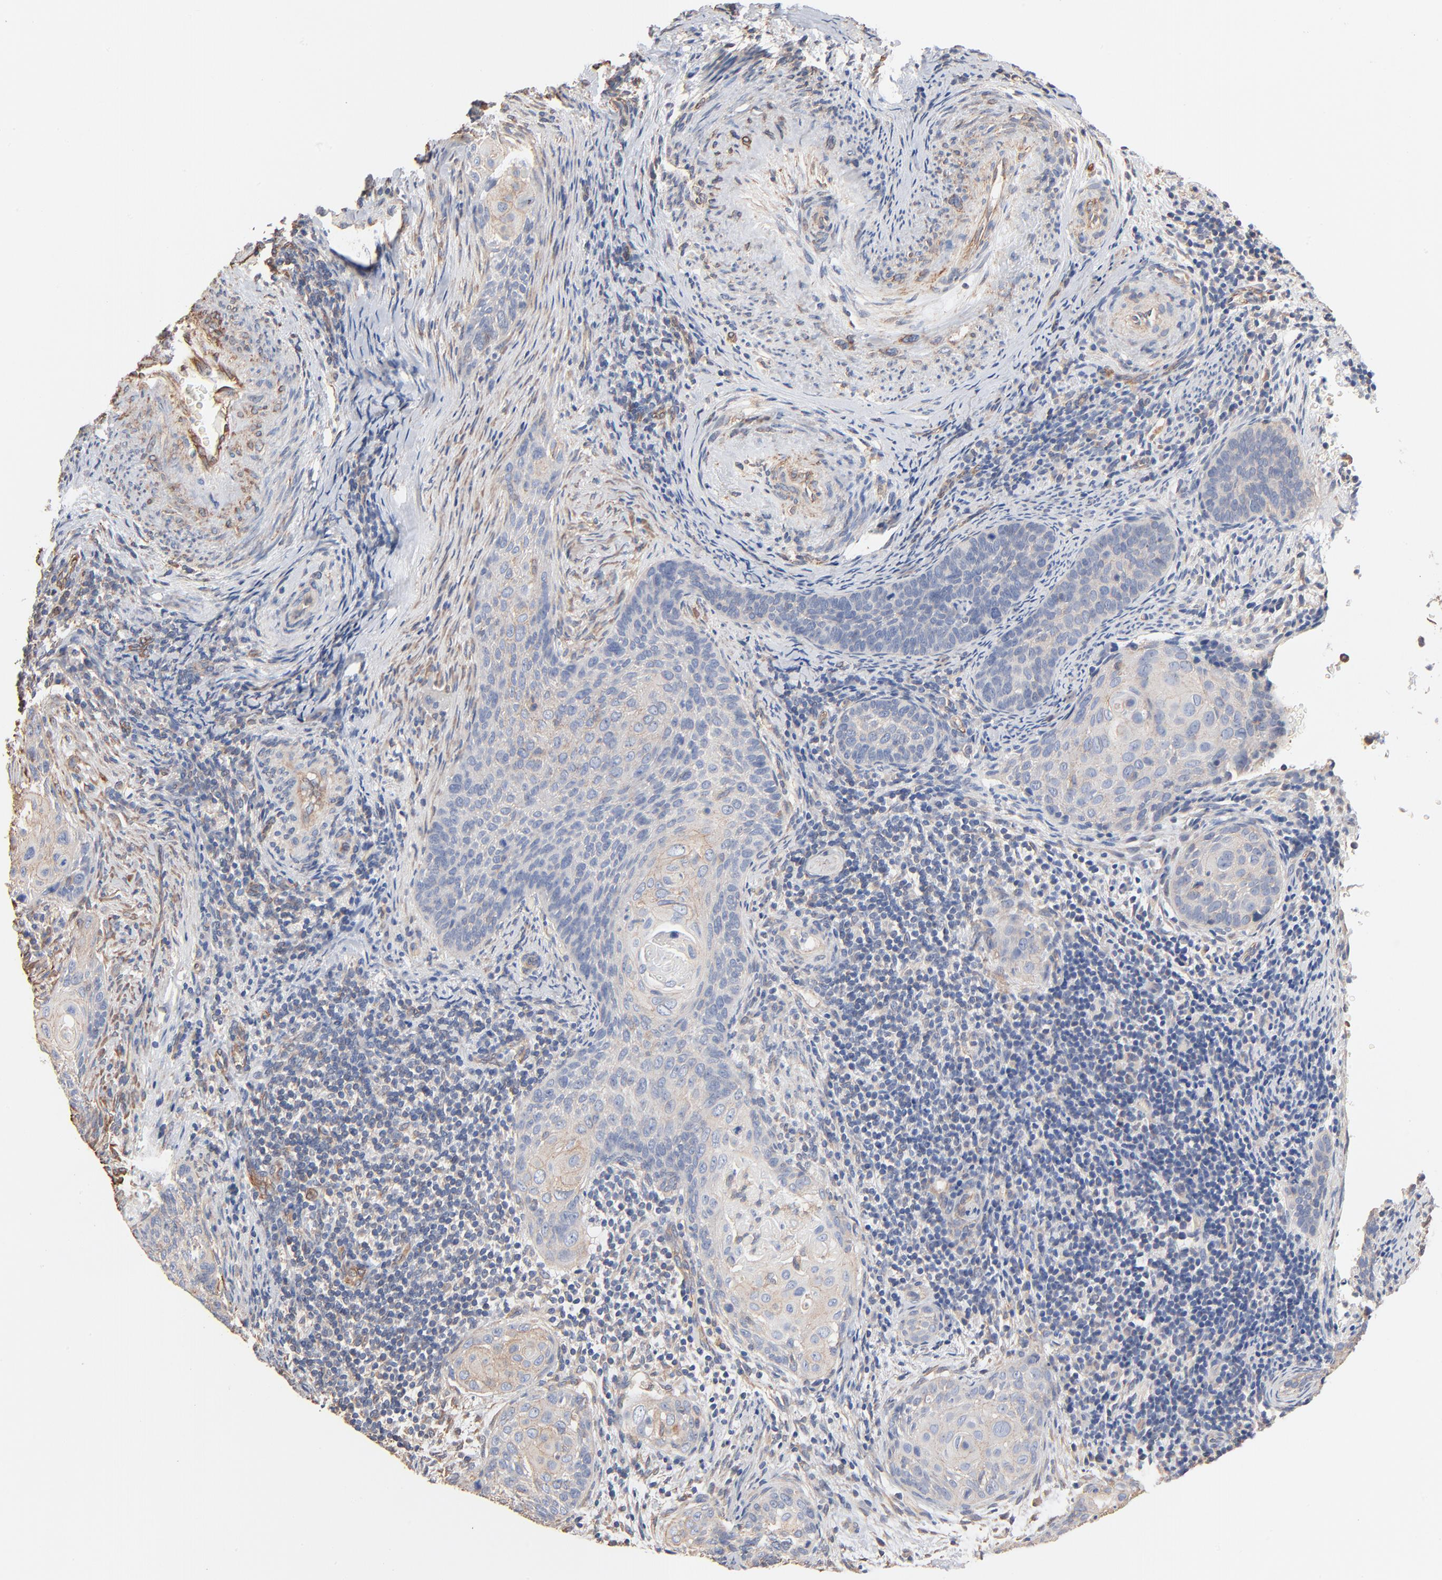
{"staining": {"intensity": "negative", "quantity": "none", "location": "none"}, "tissue": "cervical cancer", "cell_type": "Tumor cells", "image_type": "cancer", "snomed": [{"axis": "morphology", "description": "Squamous cell carcinoma, NOS"}, {"axis": "topography", "description": "Cervix"}], "caption": "High magnification brightfield microscopy of cervical cancer stained with DAB (brown) and counterstained with hematoxylin (blue): tumor cells show no significant positivity. (DAB (3,3'-diaminobenzidine) IHC, high magnification).", "gene": "ABCD4", "patient": {"sex": "female", "age": 33}}